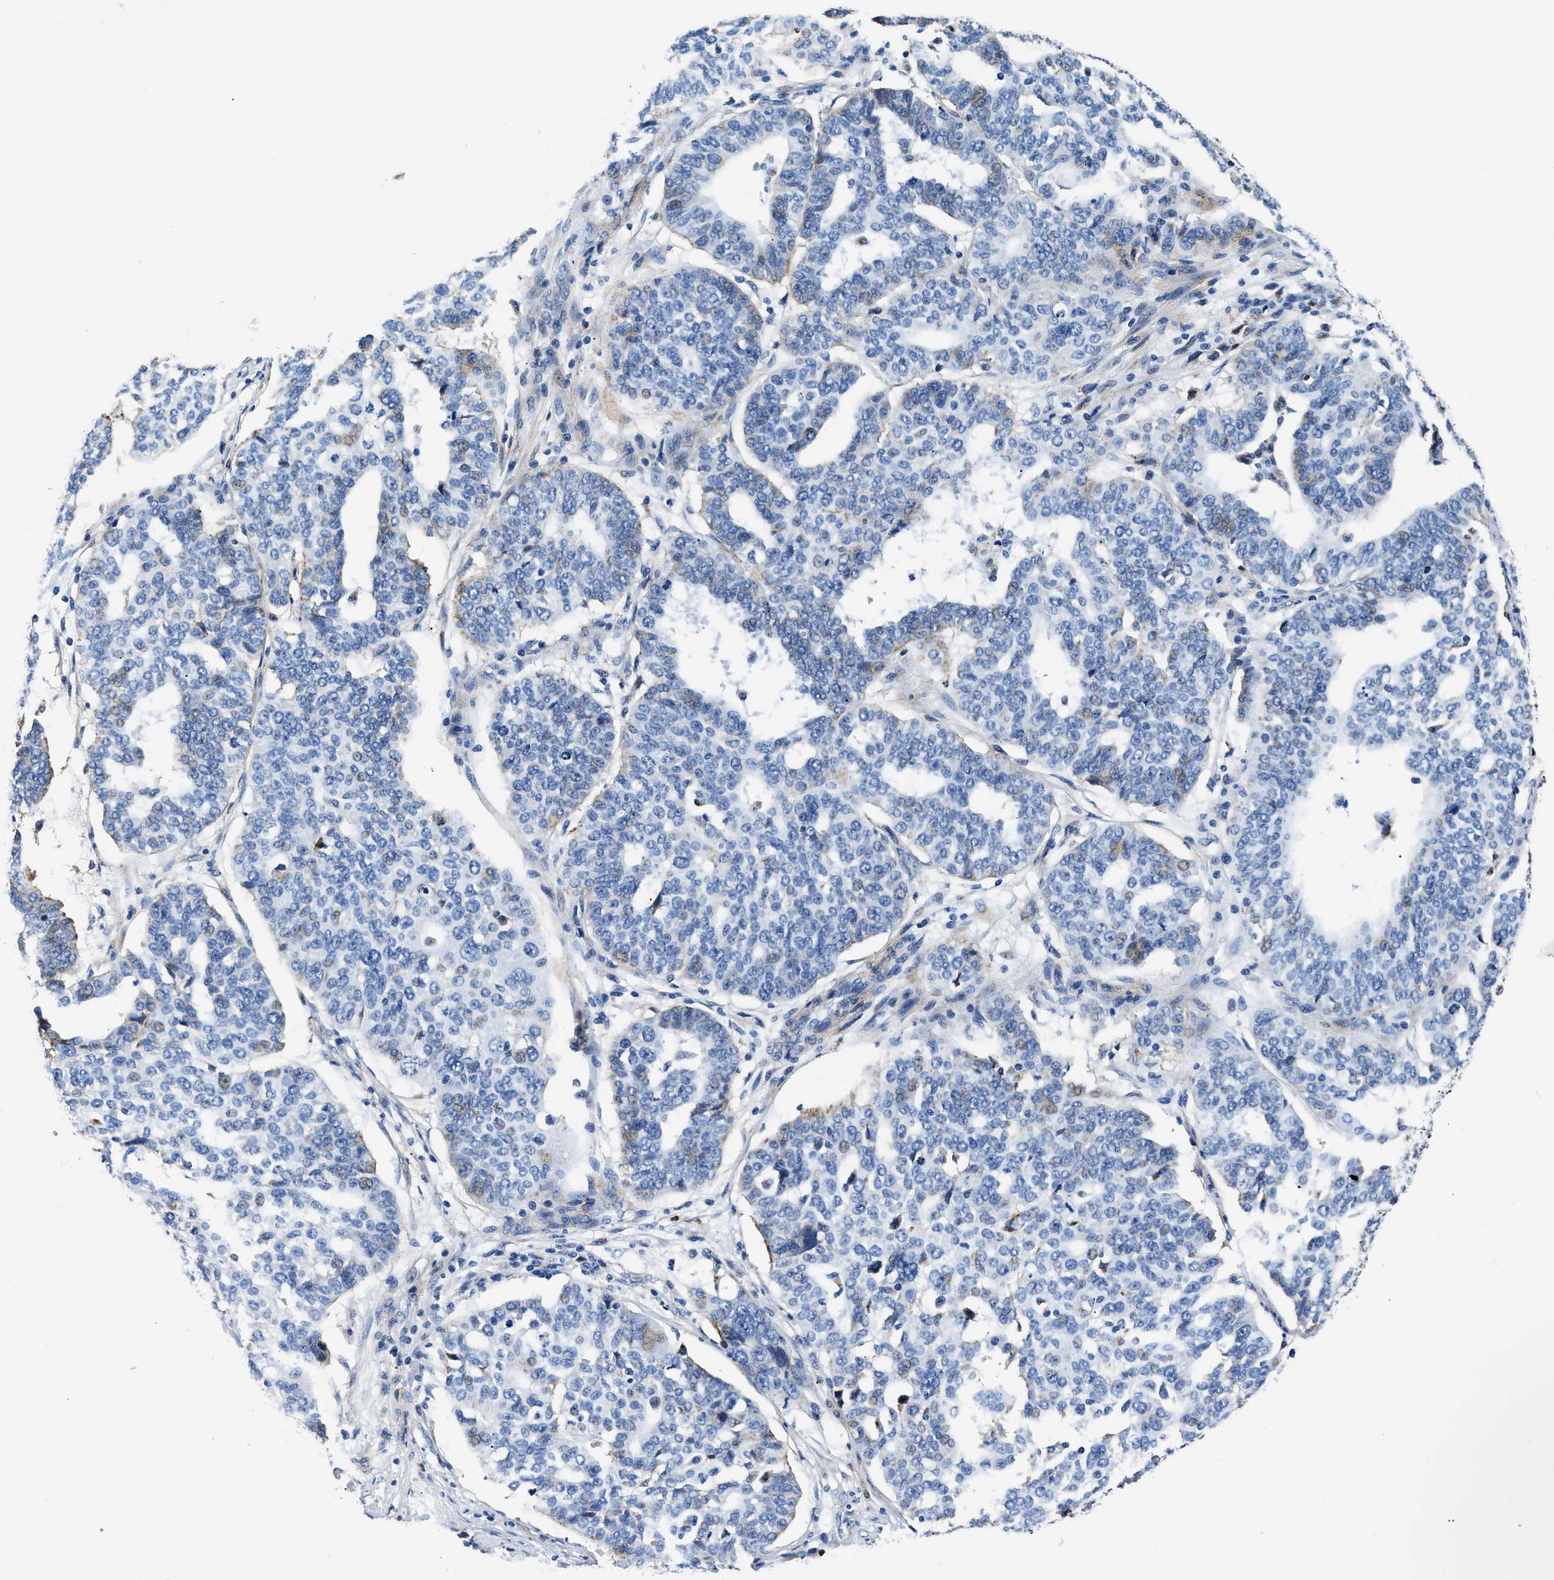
{"staining": {"intensity": "negative", "quantity": "none", "location": "none"}, "tissue": "ovarian cancer", "cell_type": "Tumor cells", "image_type": "cancer", "snomed": [{"axis": "morphology", "description": "Cystadenocarcinoma, serous, NOS"}, {"axis": "topography", "description": "Ovary"}], "caption": "High power microscopy micrograph of an immunohistochemistry (IHC) image of ovarian cancer (serous cystadenocarcinoma), revealing no significant expression in tumor cells. (DAB immunohistochemistry (IHC) visualized using brightfield microscopy, high magnification).", "gene": "DAG1", "patient": {"sex": "female", "age": 59}}